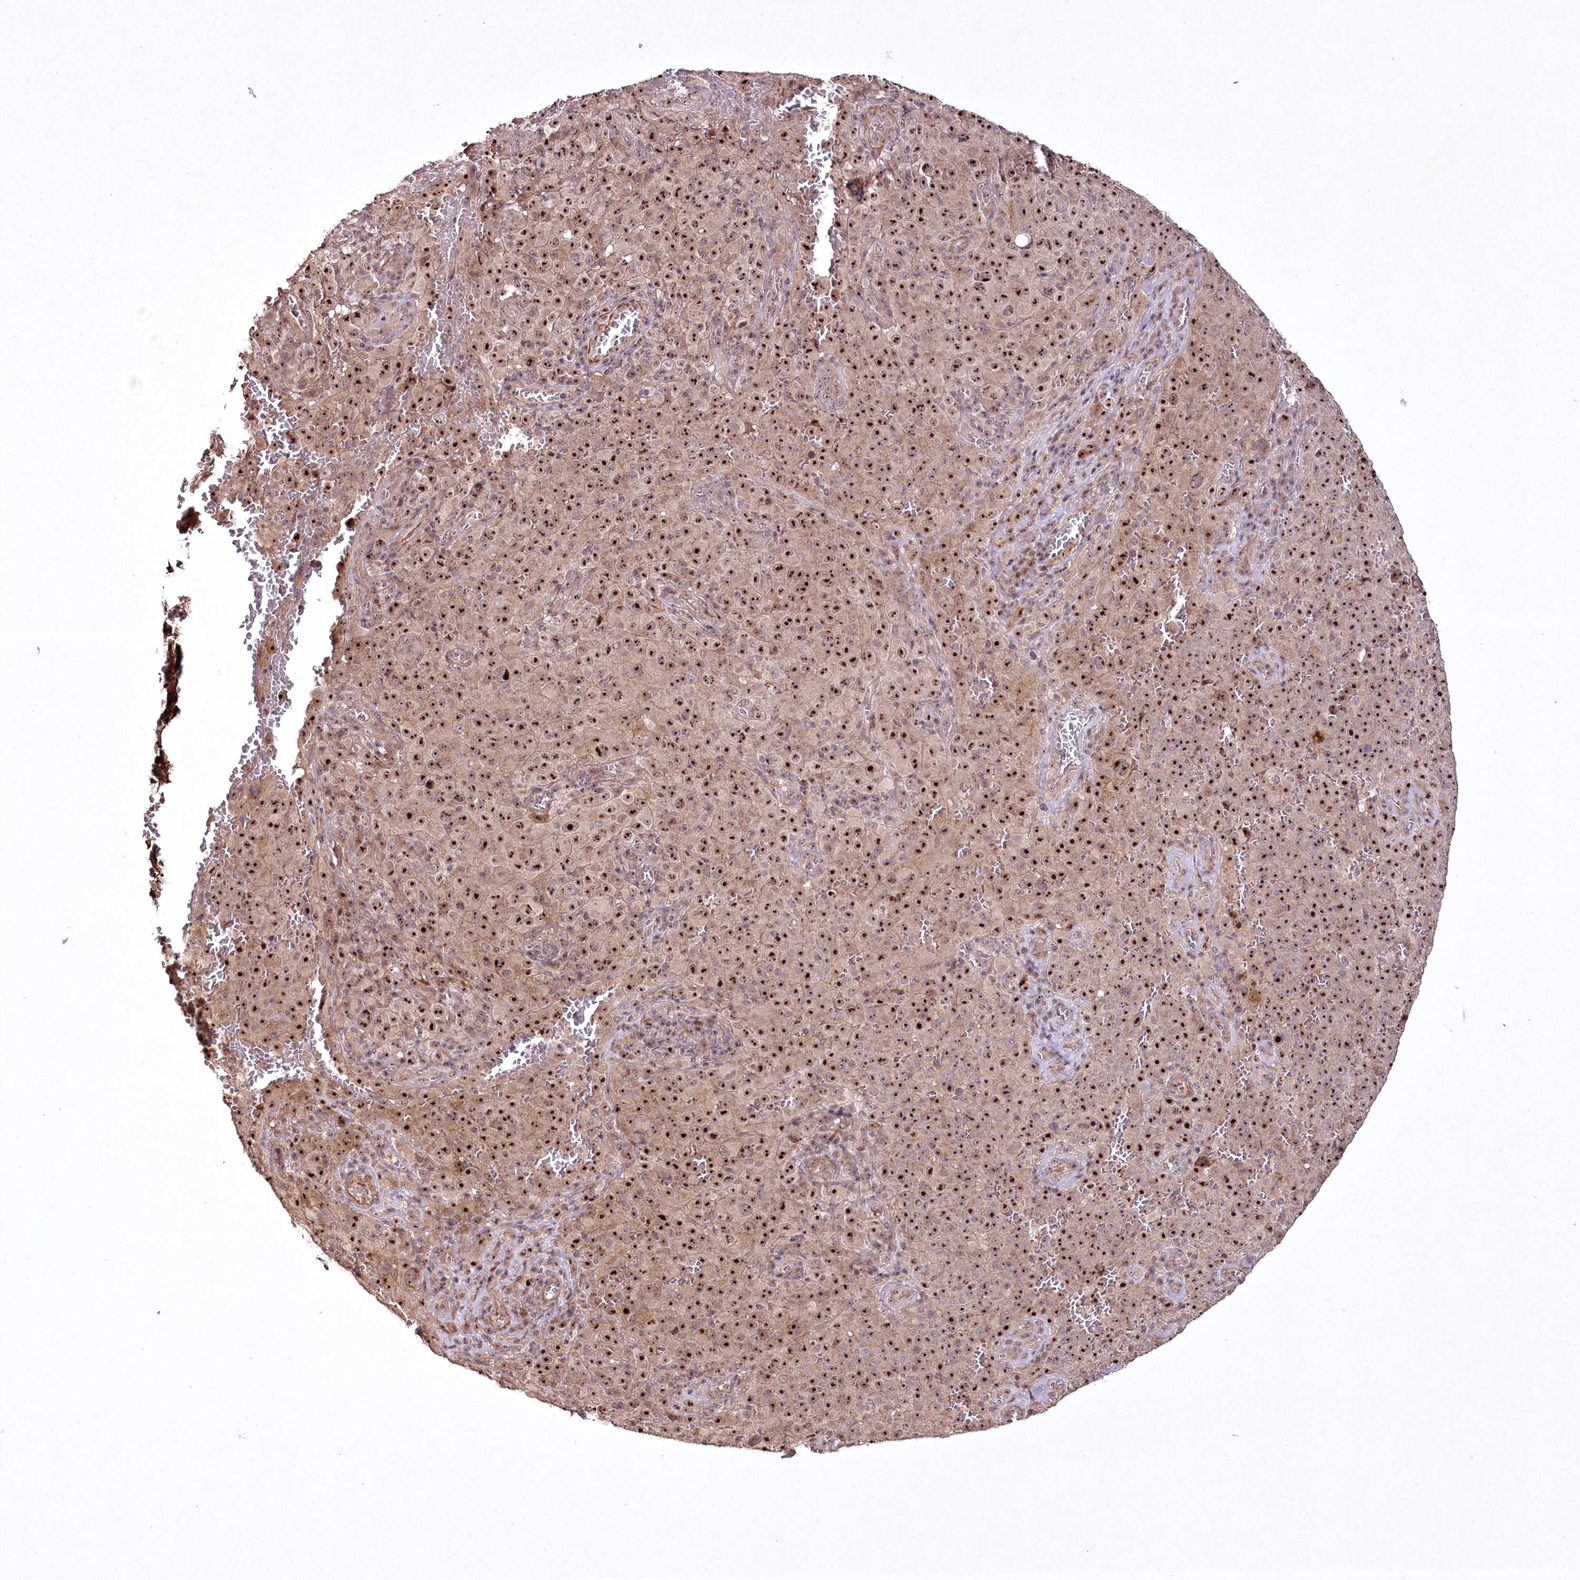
{"staining": {"intensity": "moderate", "quantity": ">75%", "location": "nuclear"}, "tissue": "melanoma", "cell_type": "Tumor cells", "image_type": "cancer", "snomed": [{"axis": "morphology", "description": "Malignant melanoma, NOS"}, {"axis": "topography", "description": "Skin"}], "caption": "This histopathology image exhibits IHC staining of human melanoma, with medium moderate nuclear expression in about >75% of tumor cells.", "gene": "CCDC59", "patient": {"sex": "female", "age": 82}}